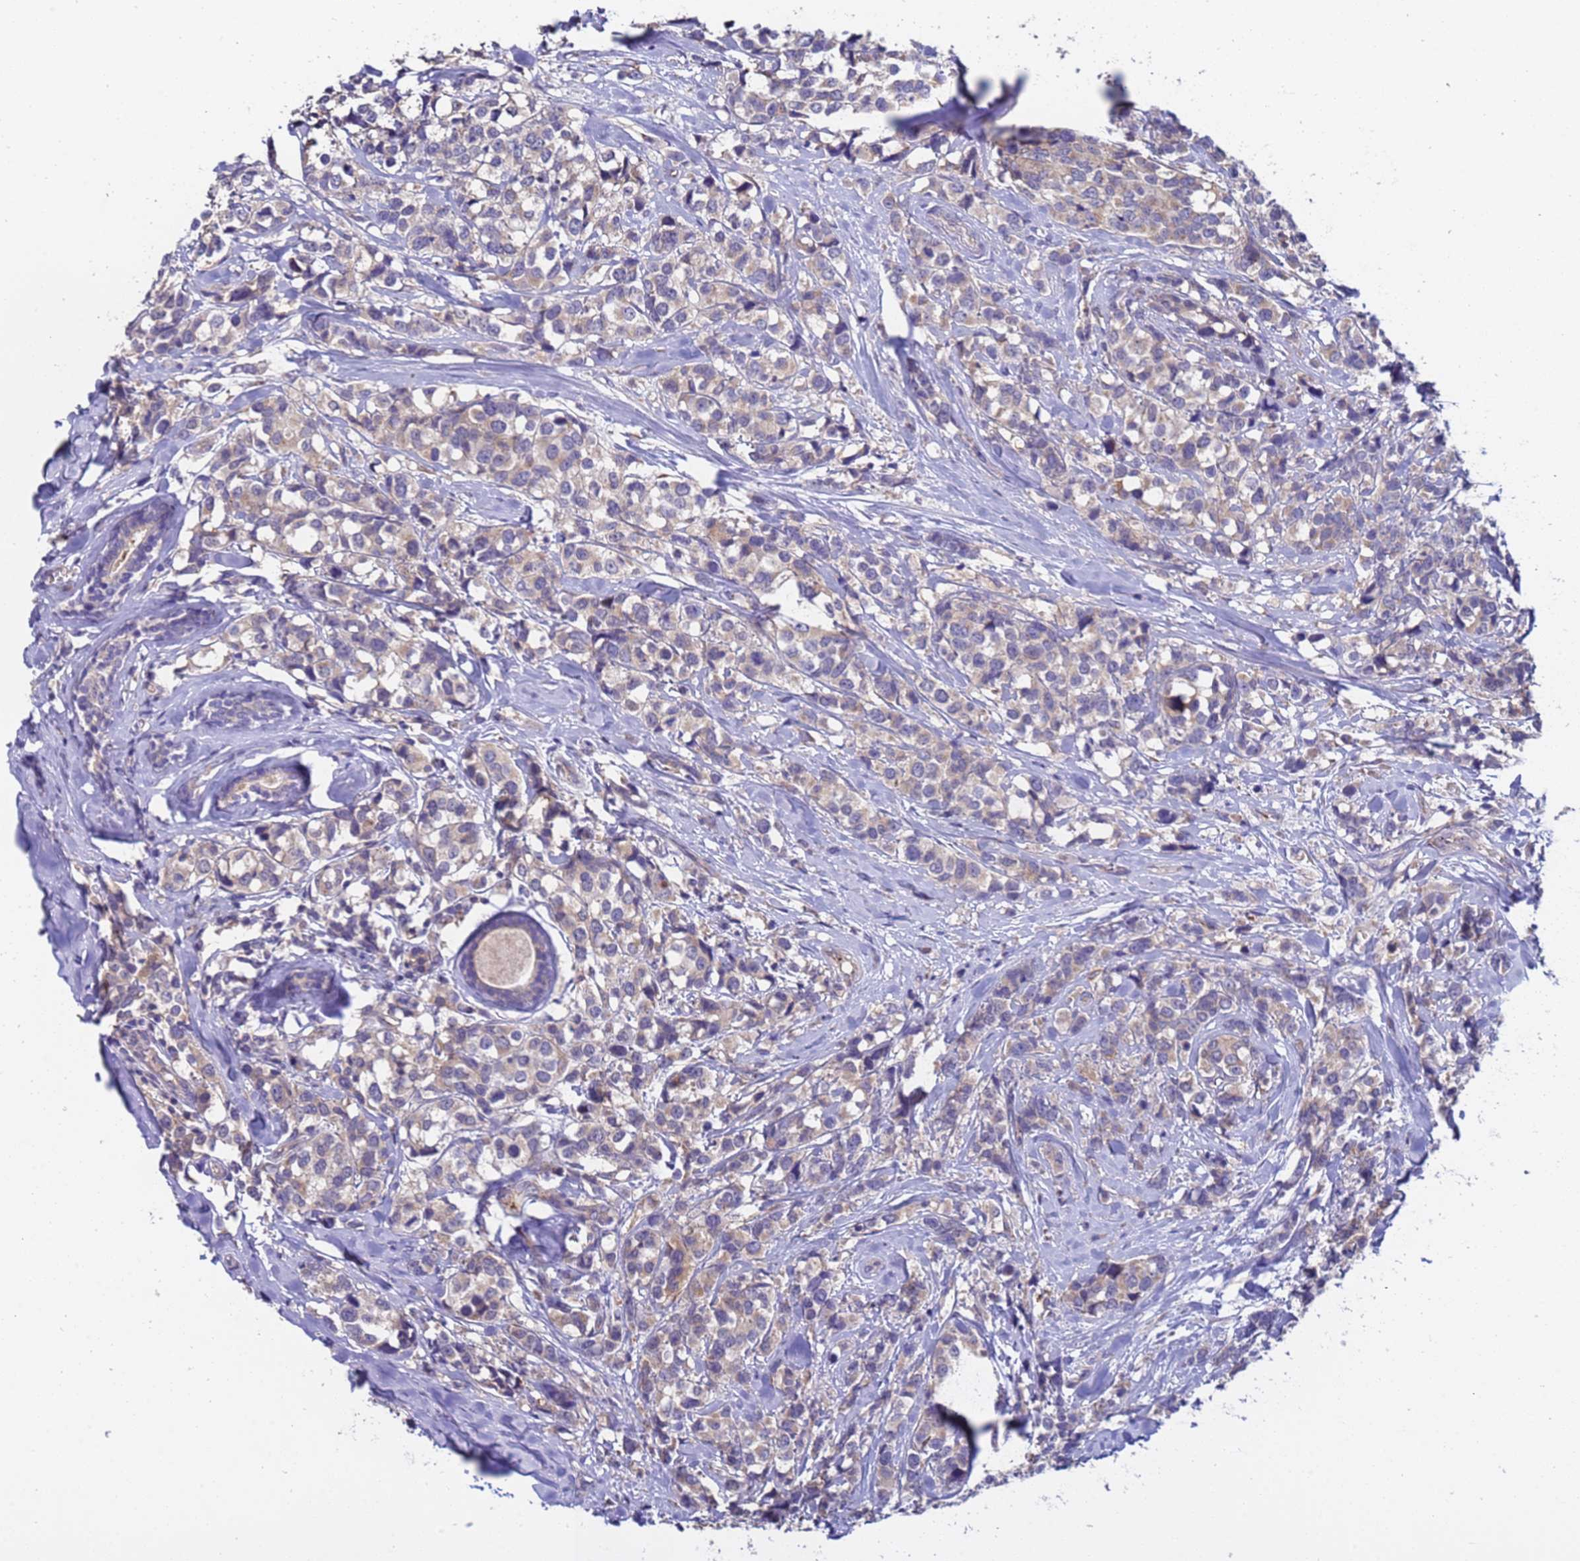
{"staining": {"intensity": "weak", "quantity": "25%-75%", "location": "cytoplasmic/membranous"}, "tissue": "breast cancer", "cell_type": "Tumor cells", "image_type": "cancer", "snomed": [{"axis": "morphology", "description": "Lobular carcinoma"}, {"axis": "topography", "description": "Breast"}], "caption": "Lobular carcinoma (breast) stained with immunohistochemistry exhibits weak cytoplasmic/membranous staining in about 25%-75% of tumor cells.", "gene": "ZNF248", "patient": {"sex": "female", "age": 59}}